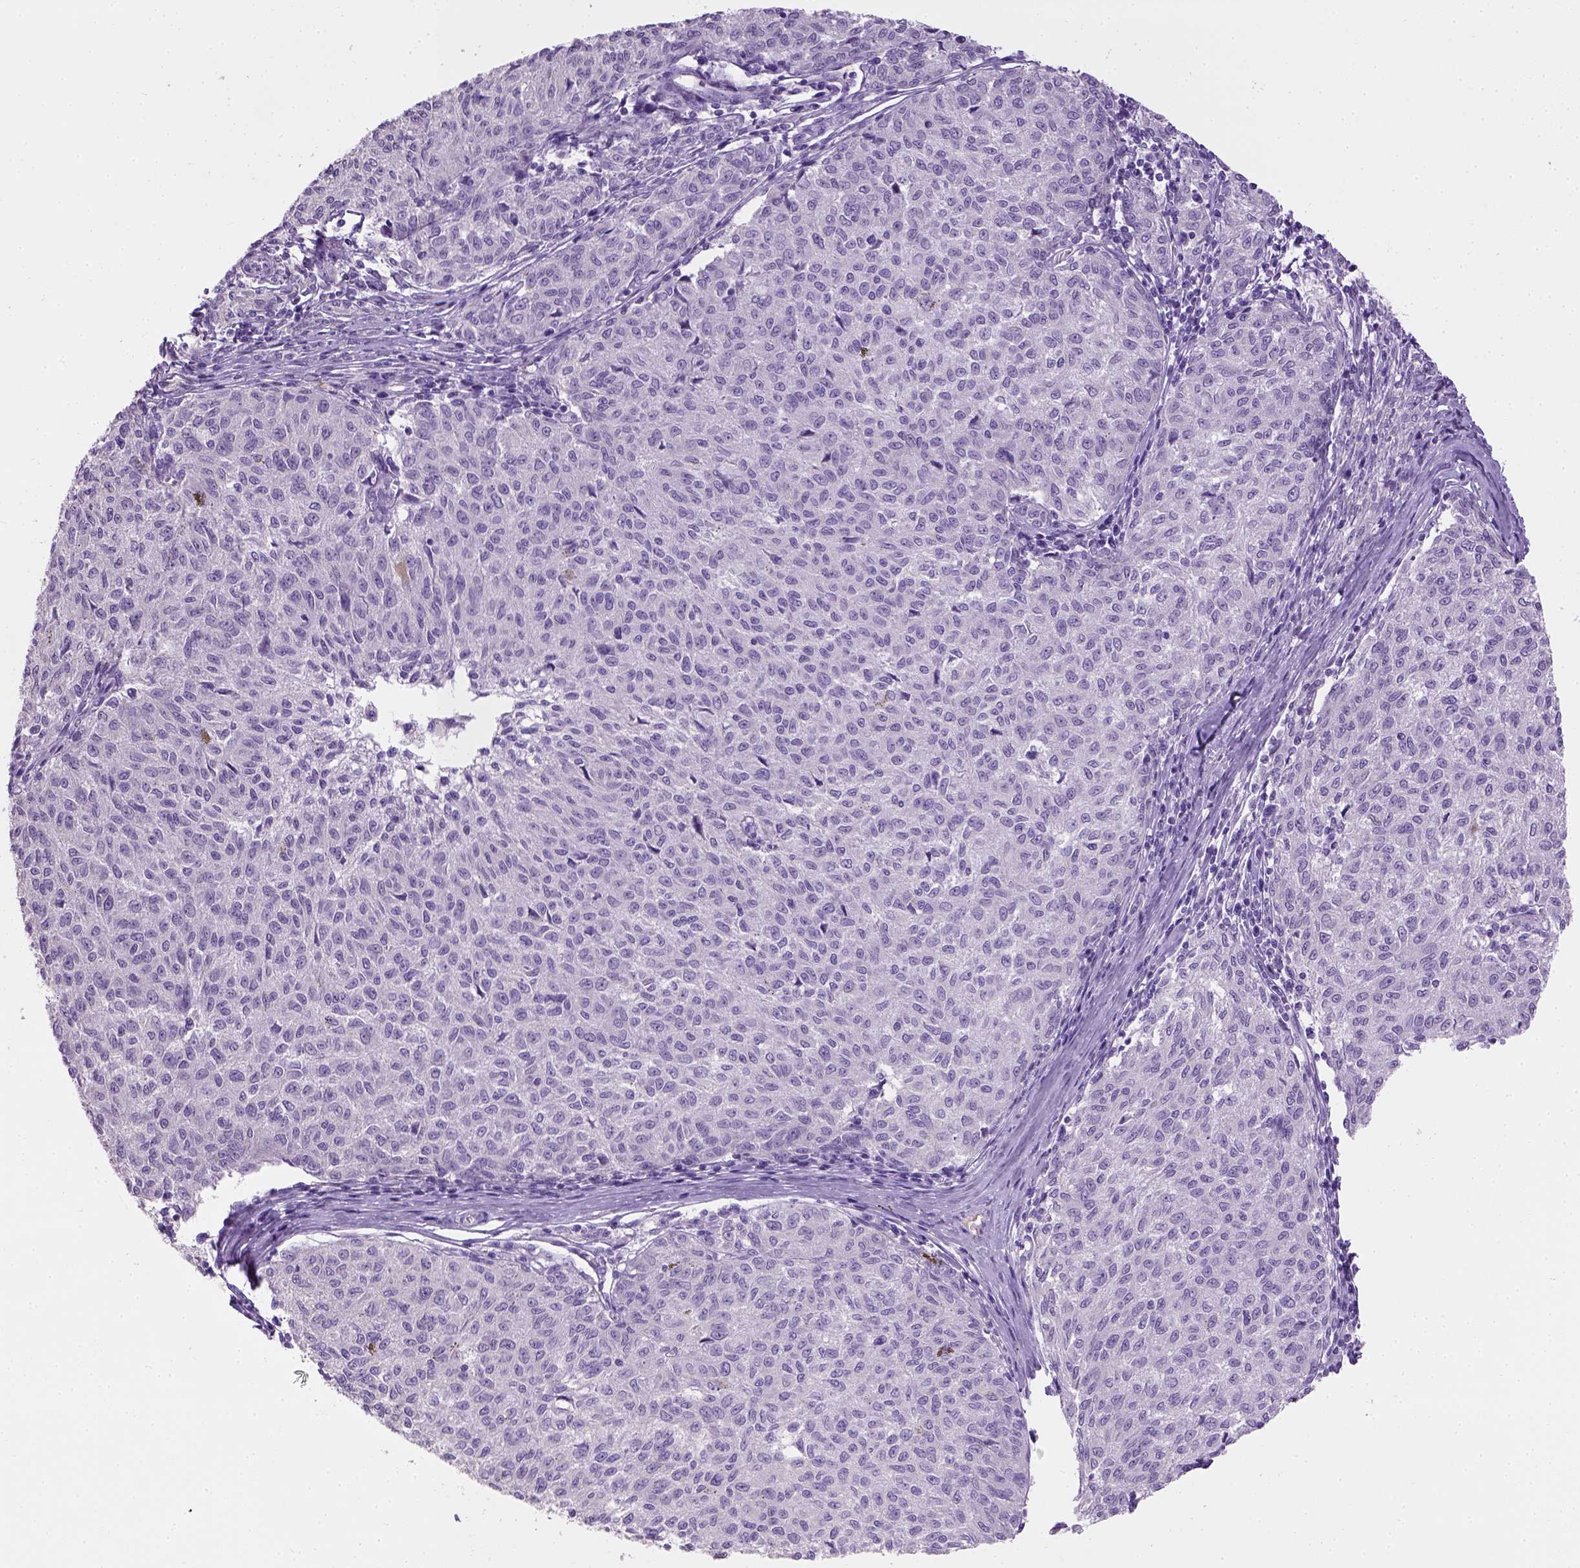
{"staining": {"intensity": "negative", "quantity": "none", "location": "none"}, "tissue": "melanoma", "cell_type": "Tumor cells", "image_type": "cancer", "snomed": [{"axis": "morphology", "description": "Malignant melanoma, NOS"}, {"axis": "topography", "description": "Skin"}], "caption": "A high-resolution micrograph shows IHC staining of melanoma, which displays no significant expression in tumor cells.", "gene": "CYP24A1", "patient": {"sex": "female", "age": 72}}